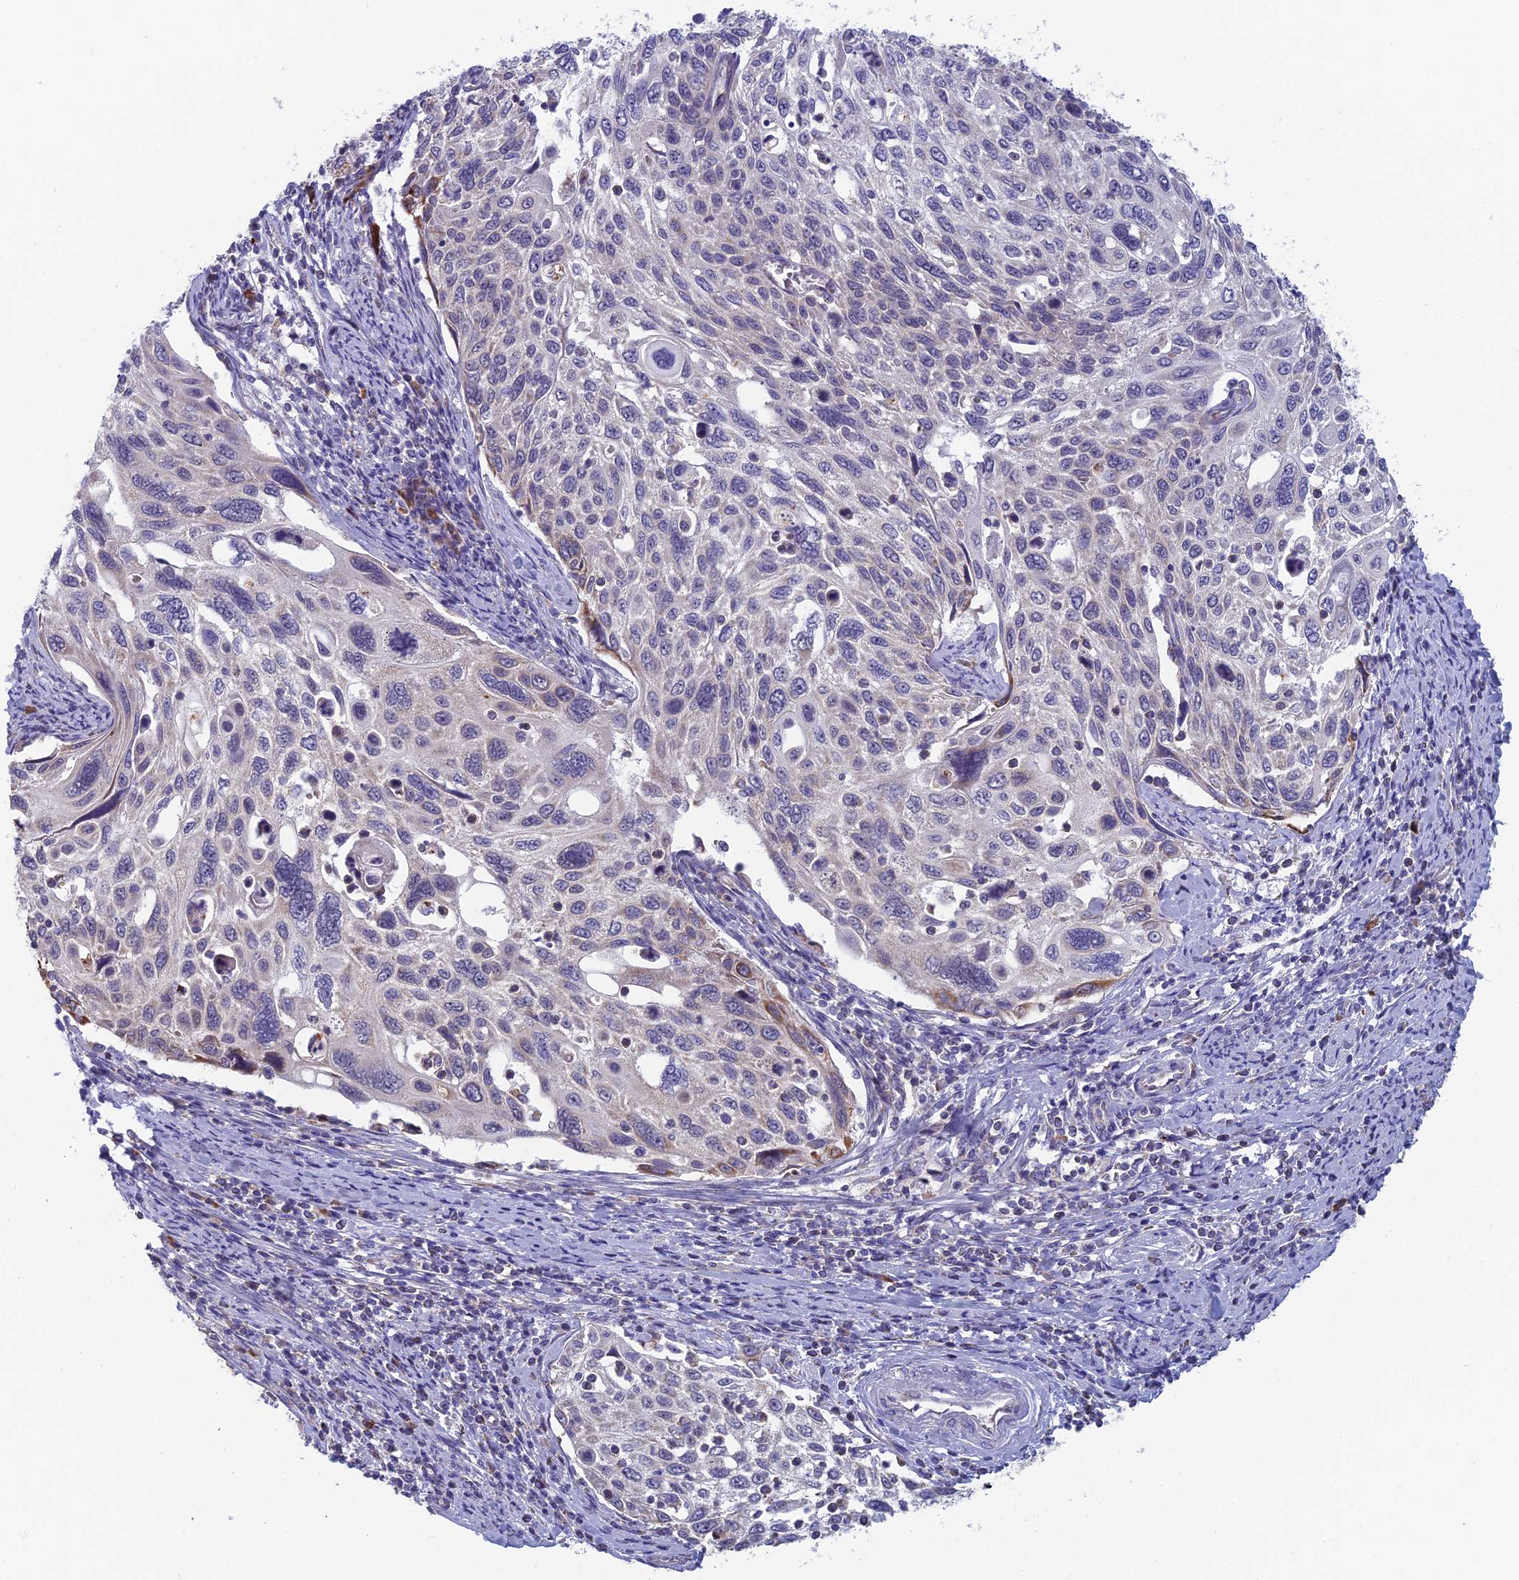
{"staining": {"intensity": "moderate", "quantity": "<25%", "location": "cytoplasmic/membranous"}, "tissue": "cervical cancer", "cell_type": "Tumor cells", "image_type": "cancer", "snomed": [{"axis": "morphology", "description": "Squamous cell carcinoma, NOS"}, {"axis": "topography", "description": "Cervix"}], "caption": "DAB immunohistochemical staining of cervical squamous cell carcinoma reveals moderate cytoplasmic/membranous protein staining in about <25% of tumor cells.", "gene": "MRI1", "patient": {"sex": "female", "age": 70}}